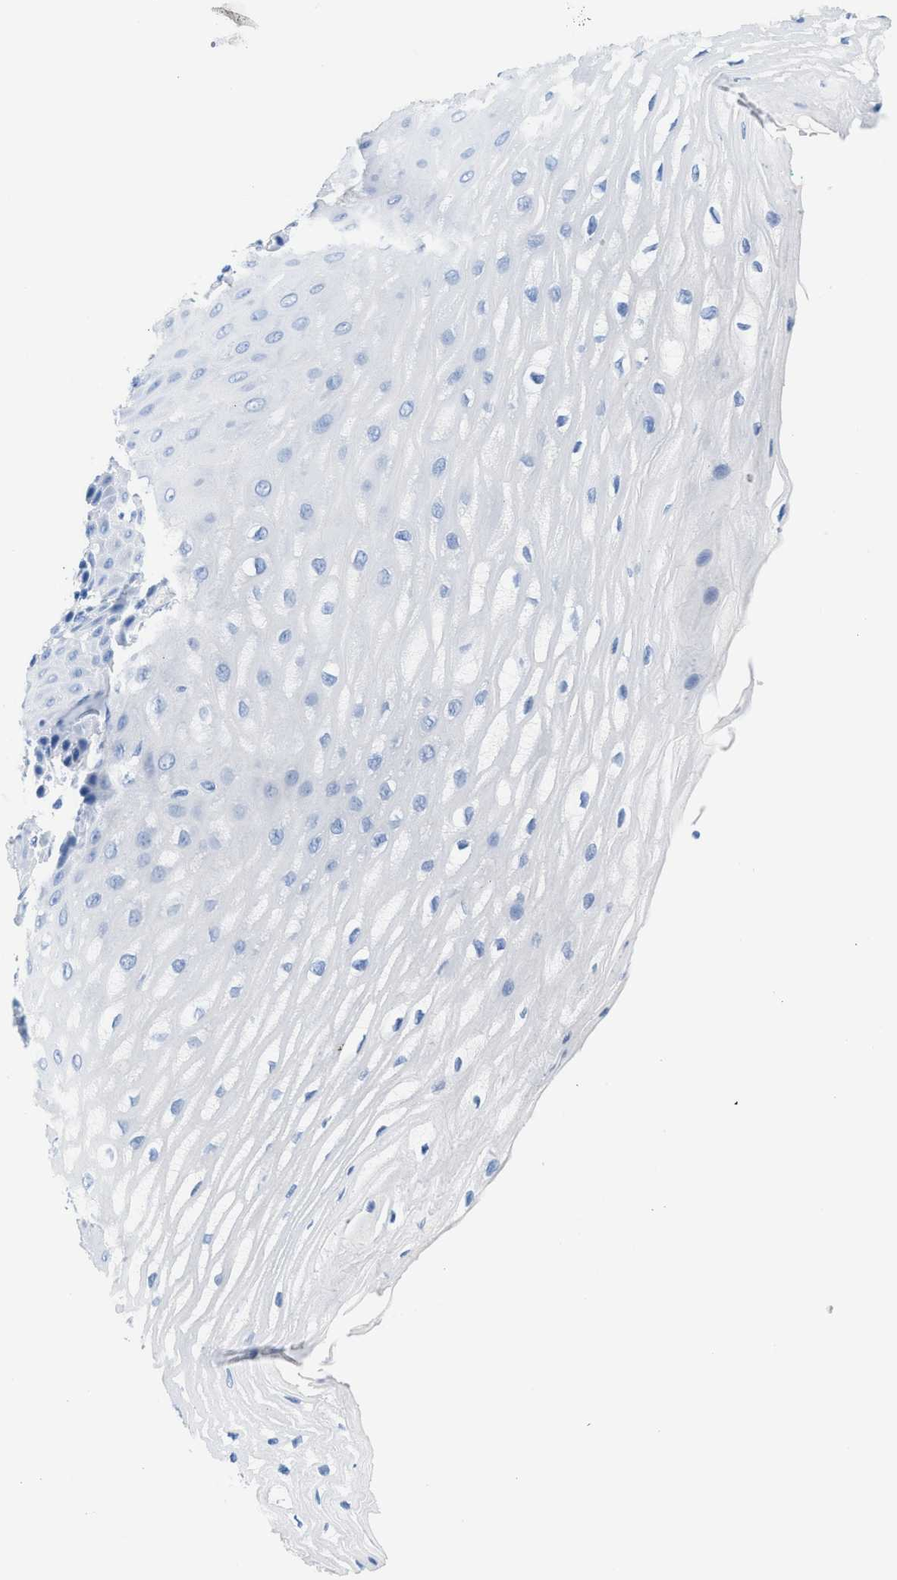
{"staining": {"intensity": "negative", "quantity": "none", "location": "none"}, "tissue": "esophagus", "cell_type": "Squamous epithelial cells", "image_type": "normal", "snomed": [{"axis": "morphology", "description": "Normal tissue, NOS"}, {"axis": "topography", "description": "Esophagus"}], "caption": "Micrograph shows no significant protein expression in squamous epithelial cells of benign esophagus. (DAB immunohistochemistry with hematoxylin counter stain).", "gene": "BPGM", "patient": {"sex": "male", "age": 54}}